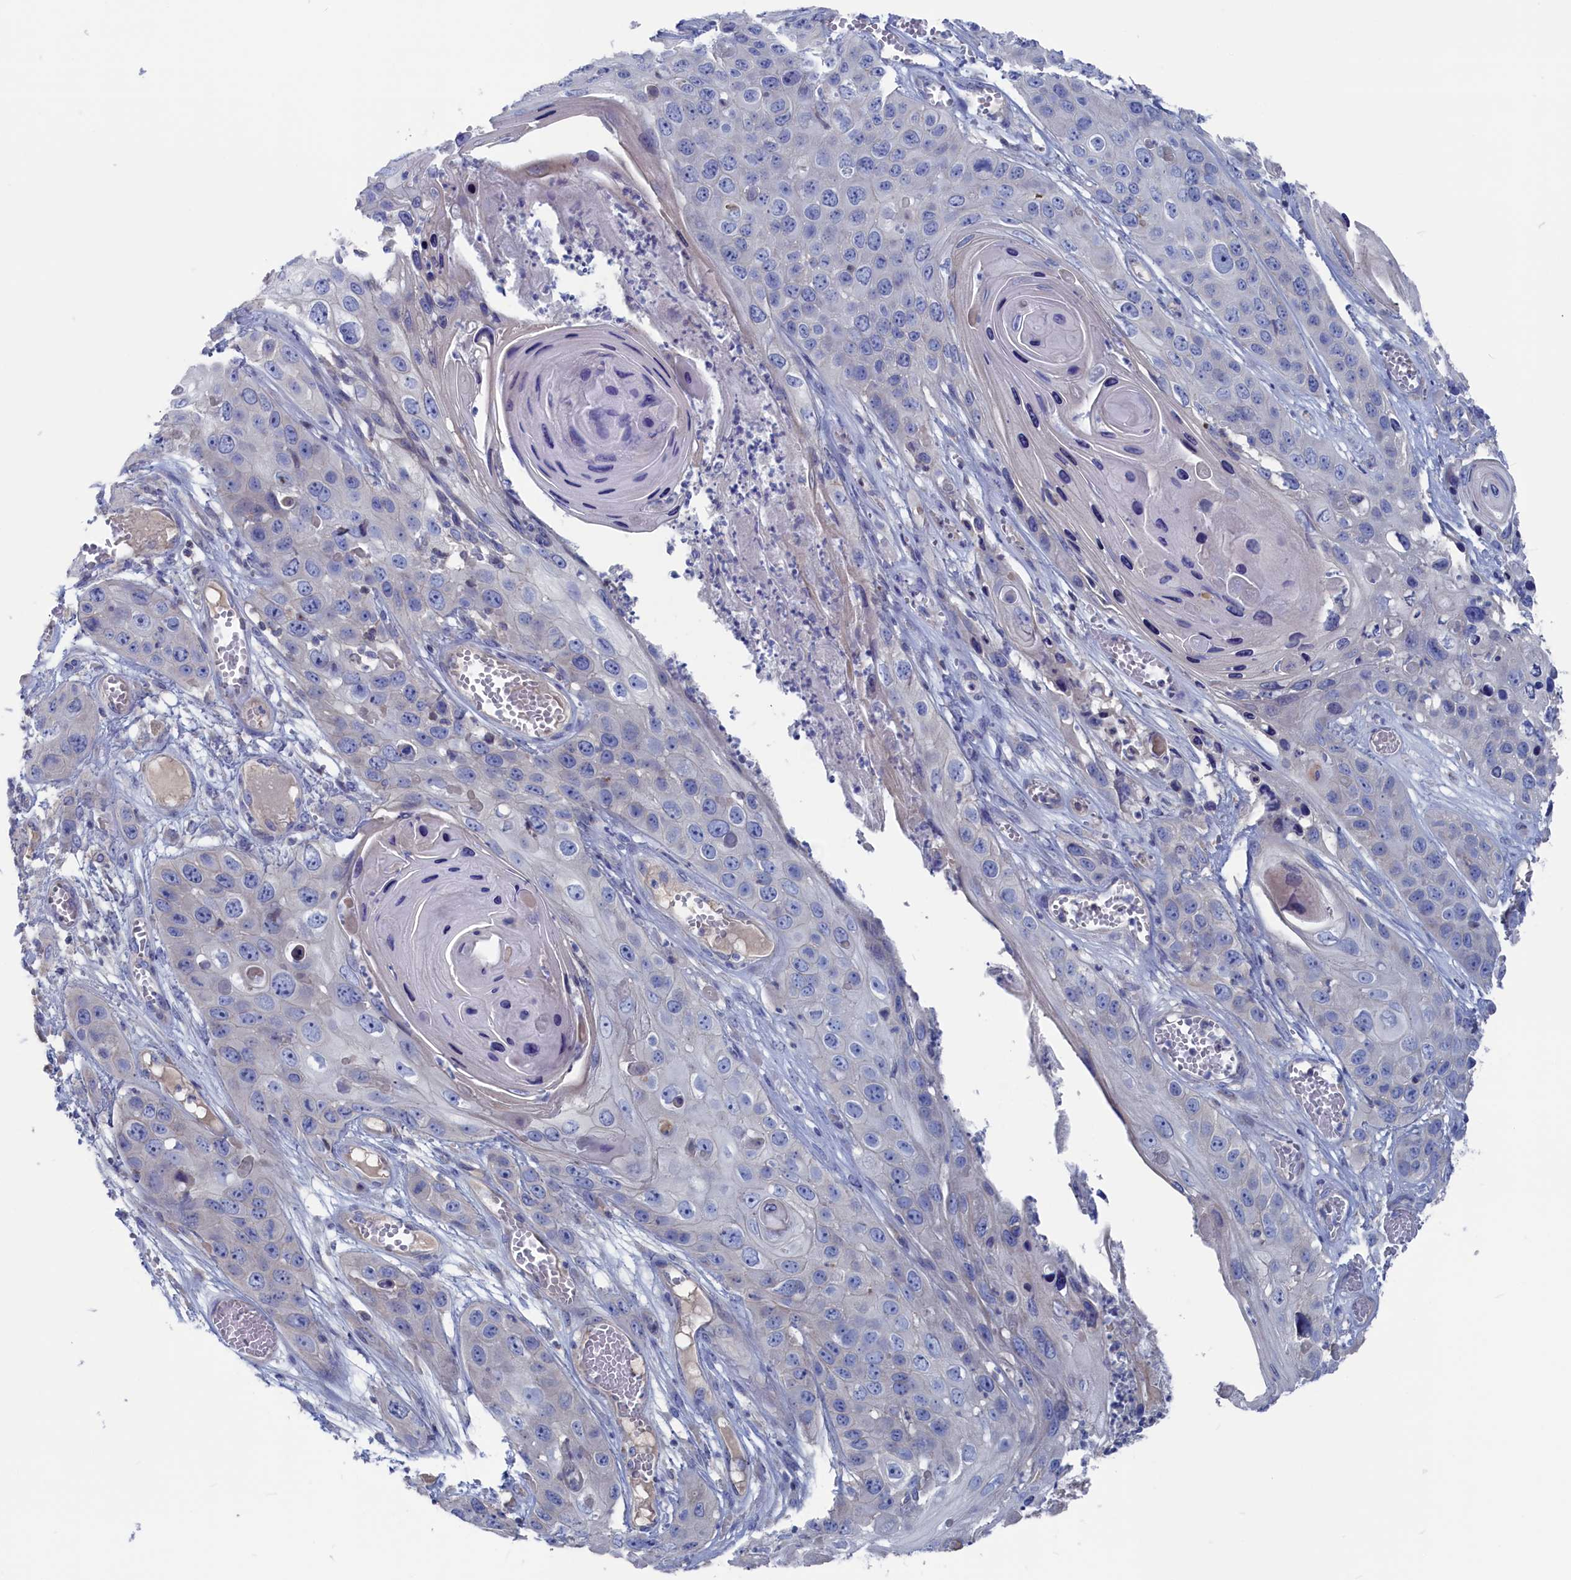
{"staining": {"intensity": "negative", "quantity": "none", "location": "none"}, "tissue": "skin cancer", "cell_type": "Tumor cells", "image_type": "cancer", "snomed": [{"axis": "morphology", "description": "Squamous cell carcinoma, NOS"}, {"axis": "topography", "description": "Skin"}], "caption": "IHC of human skin cancer (squamous cell carcinoma) reveals no positivity in tumor cells.", "gene": "CEND1", "patient": {"sex": "male", "age": 55}}